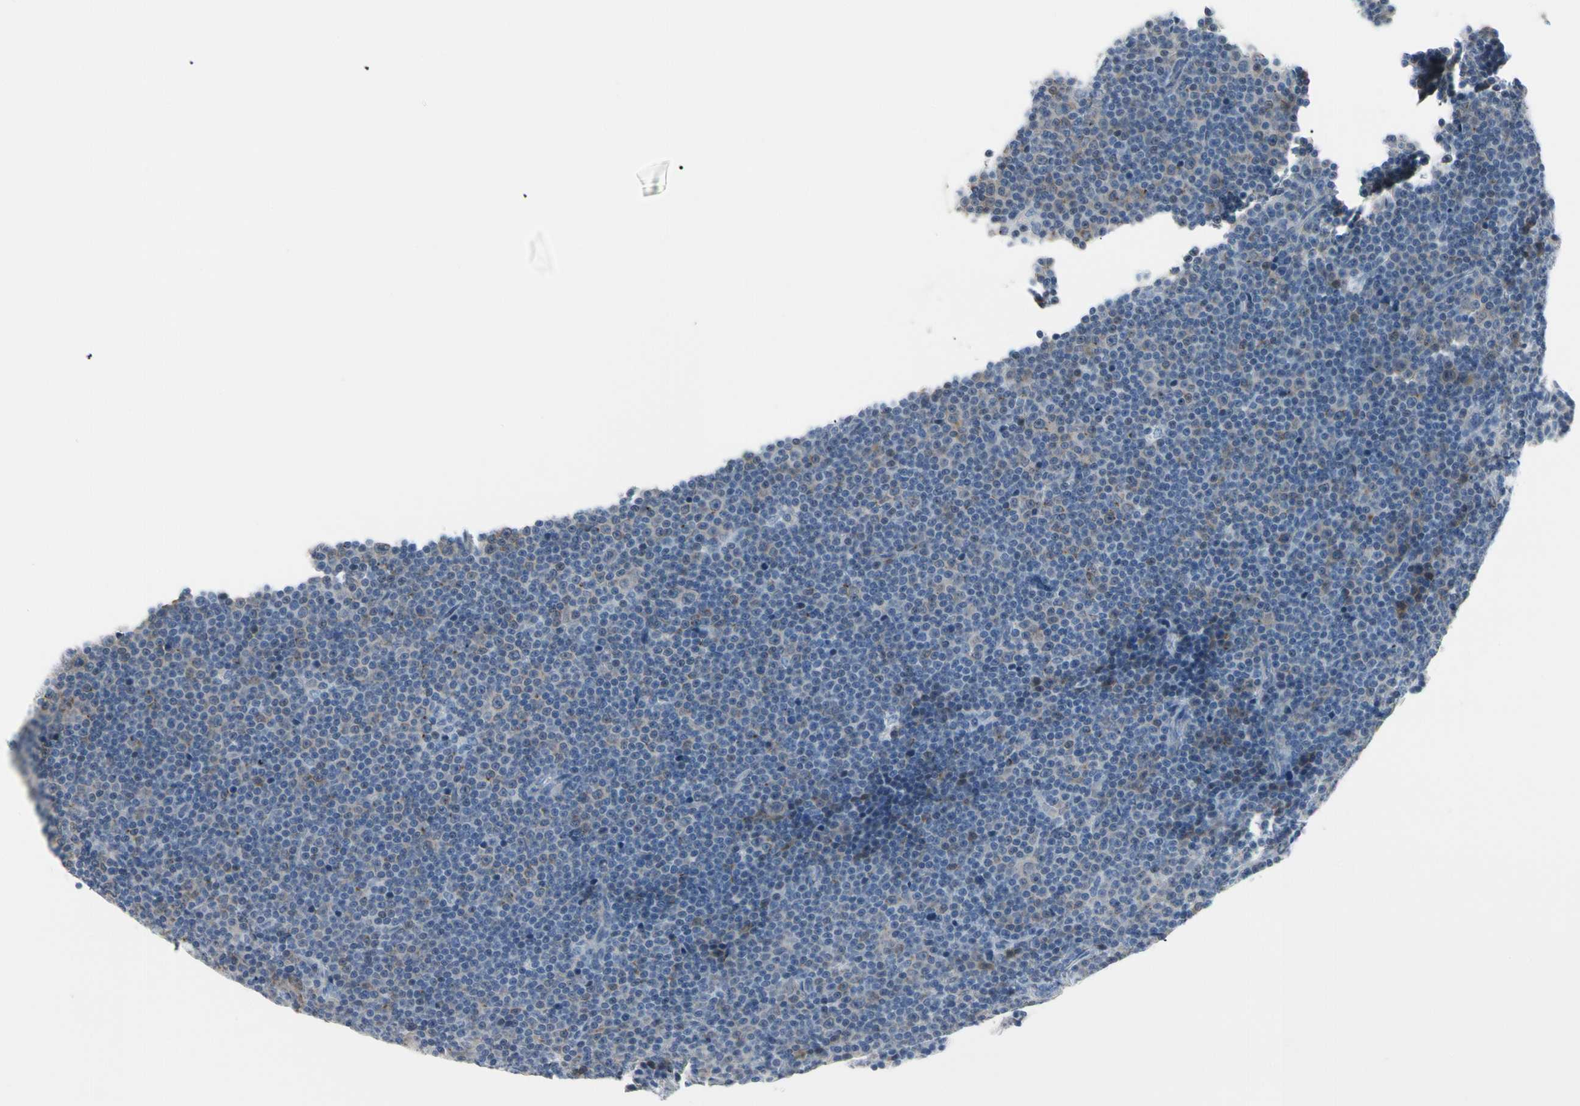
{"staining": {"intensity": "negative", "quantity": "none", "location": "none"}, "tissue": "lymphoma", "cell_type": "Tumor cells", "image_type": "cancer", "snomed": [{"axis": "morphology", "description": "Malignant lymphoma, non-Hodgkin's type, Low grade"}, {"axis": "topography", "description": "Lymph node"}], "caption": "A photomicrograph of human malignant lymphoma, non-Hodgkin's type (low-grade) is negative for staining in tumor cells.", "gene": "PIGR", "patient": {"sex": "female", "age": 67}}